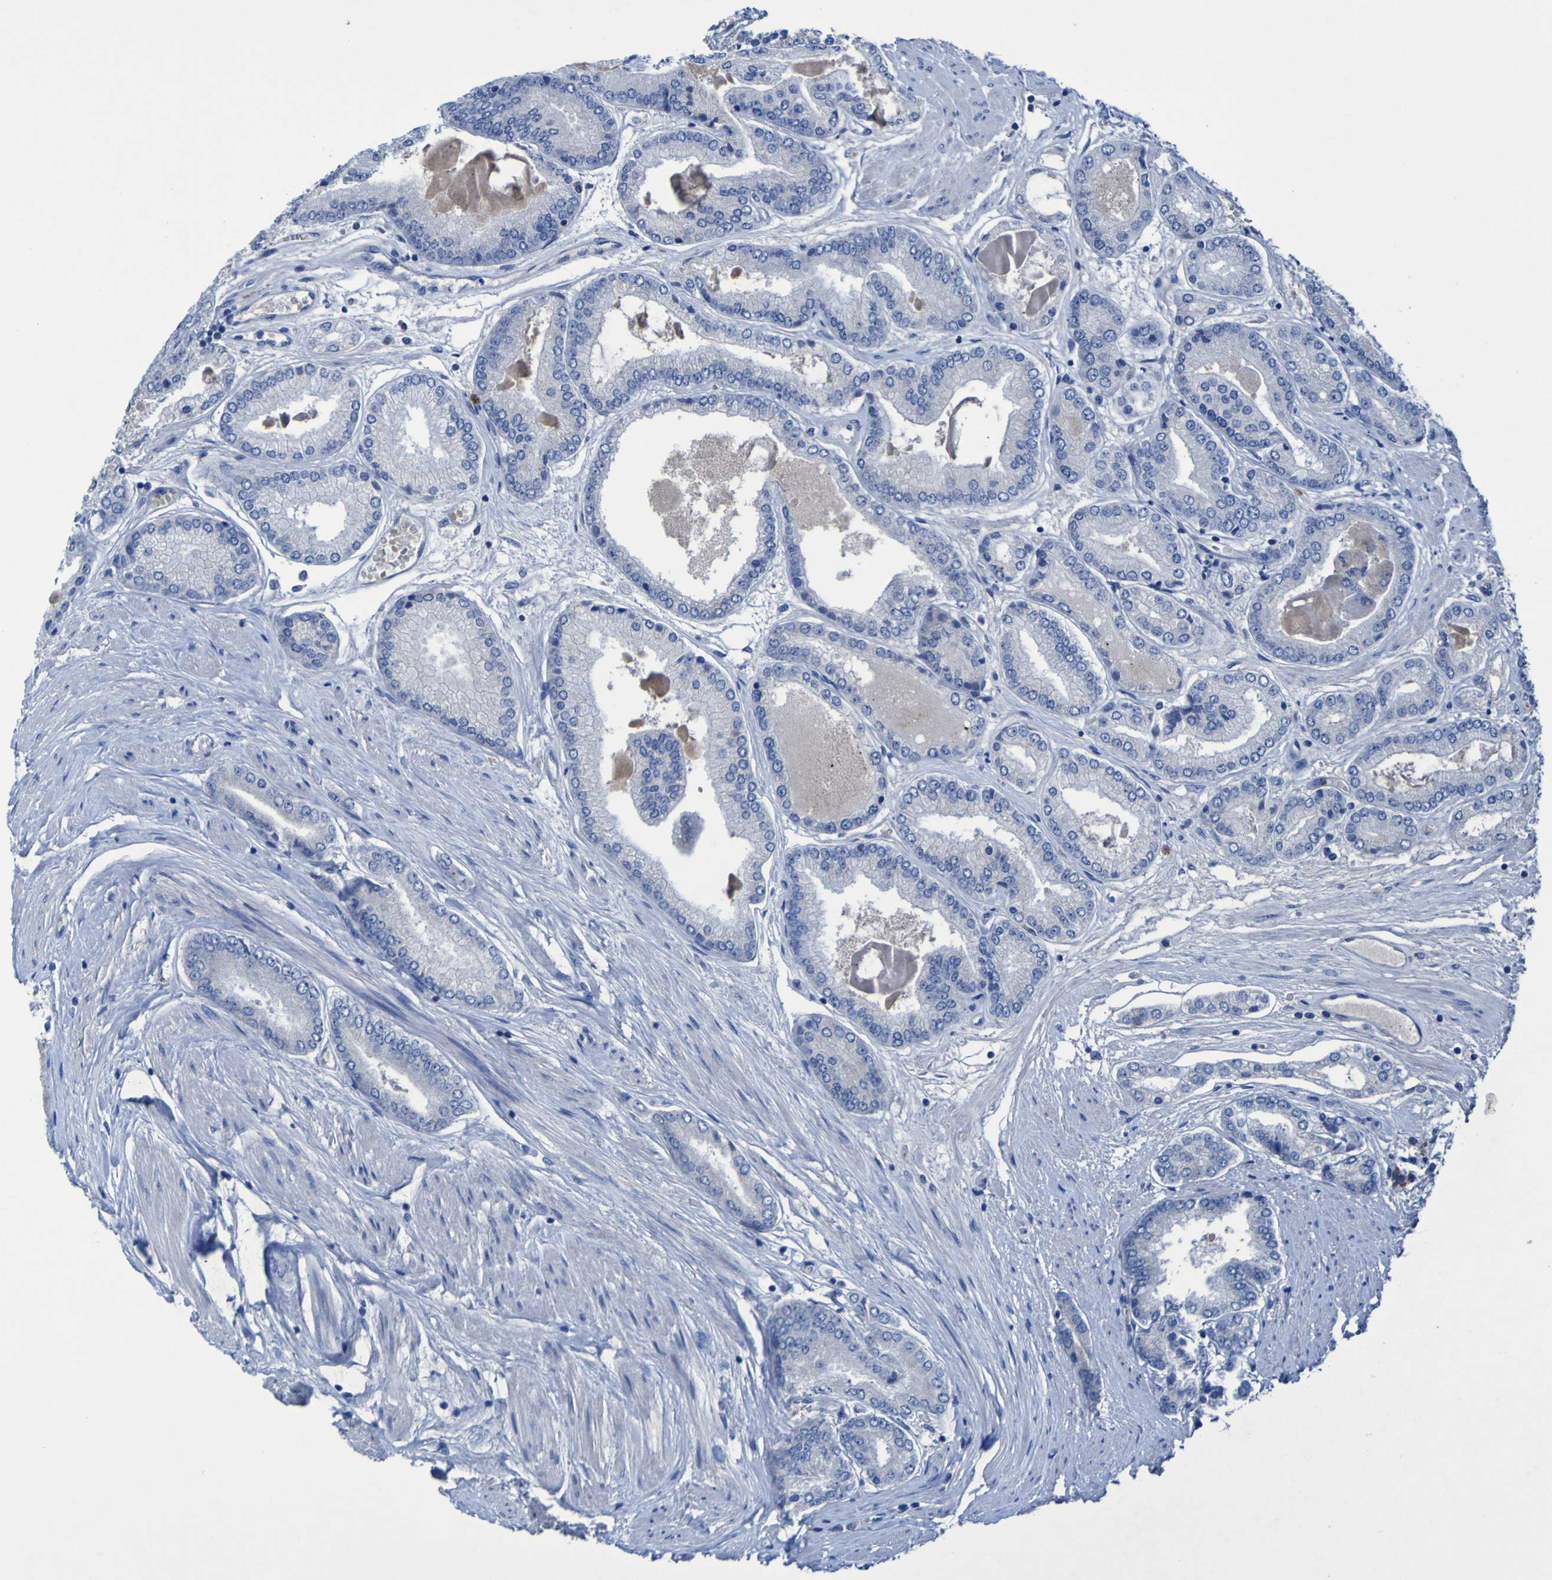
{"staining": {"intensity": "negative", "quantity": "none", "location": "none"}, "tissue": "prostate cancer", "cell_type": "Tumor cells", "image_type": "cancer", "snomed": [{"axis": "morphology", "description": "Adenocarcinoma, High grade"}, {"axis": "topography", "description": "Prostate"}], "caption": "Immunohistochemical staining of prostate adenocarcinoma (high-grade) displays no significant expression in tumor cells.", "gene": "SGK2", "patient": {"sex": "male", "age": 59}}